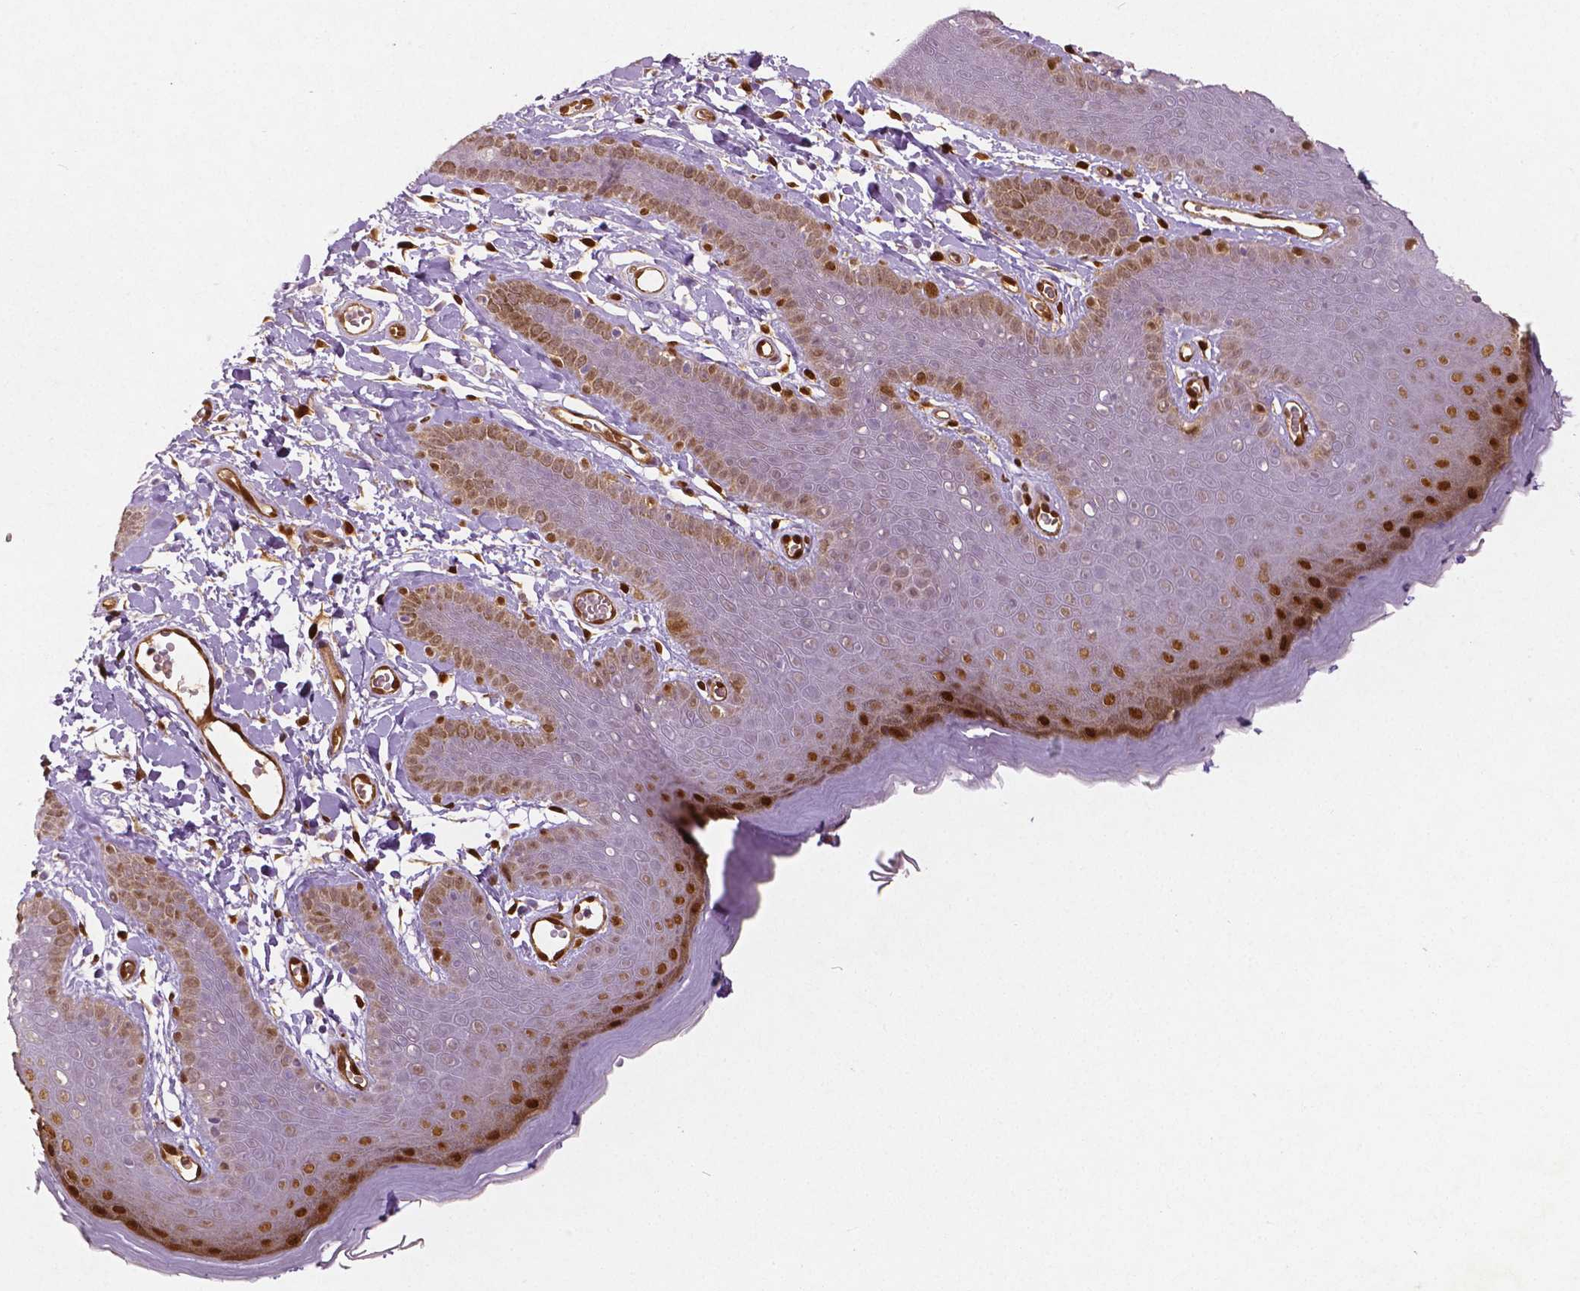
{"staining": {"intensity": "moderate", "quantity": ">75%", "location": "cytoplasmic/membranous,nuclear"}, "tissue": "skin", "cell_type": "Epidermal cells", "image_type": "normal", "snomed": [{"axis": "morphology", "description": "Normal tissue, NOS"}, {"axis": "topography", "description": "Anal"}], "caption": "IHC of normal skin exhibits medium levels of moderate cytoplasmic/membranous,nuclear expression in approximately >75% of epidermal cells. Nuclei are stained in blue.", "gene": "WWTR1", "patient": {"sex": "male", "age": 53}}